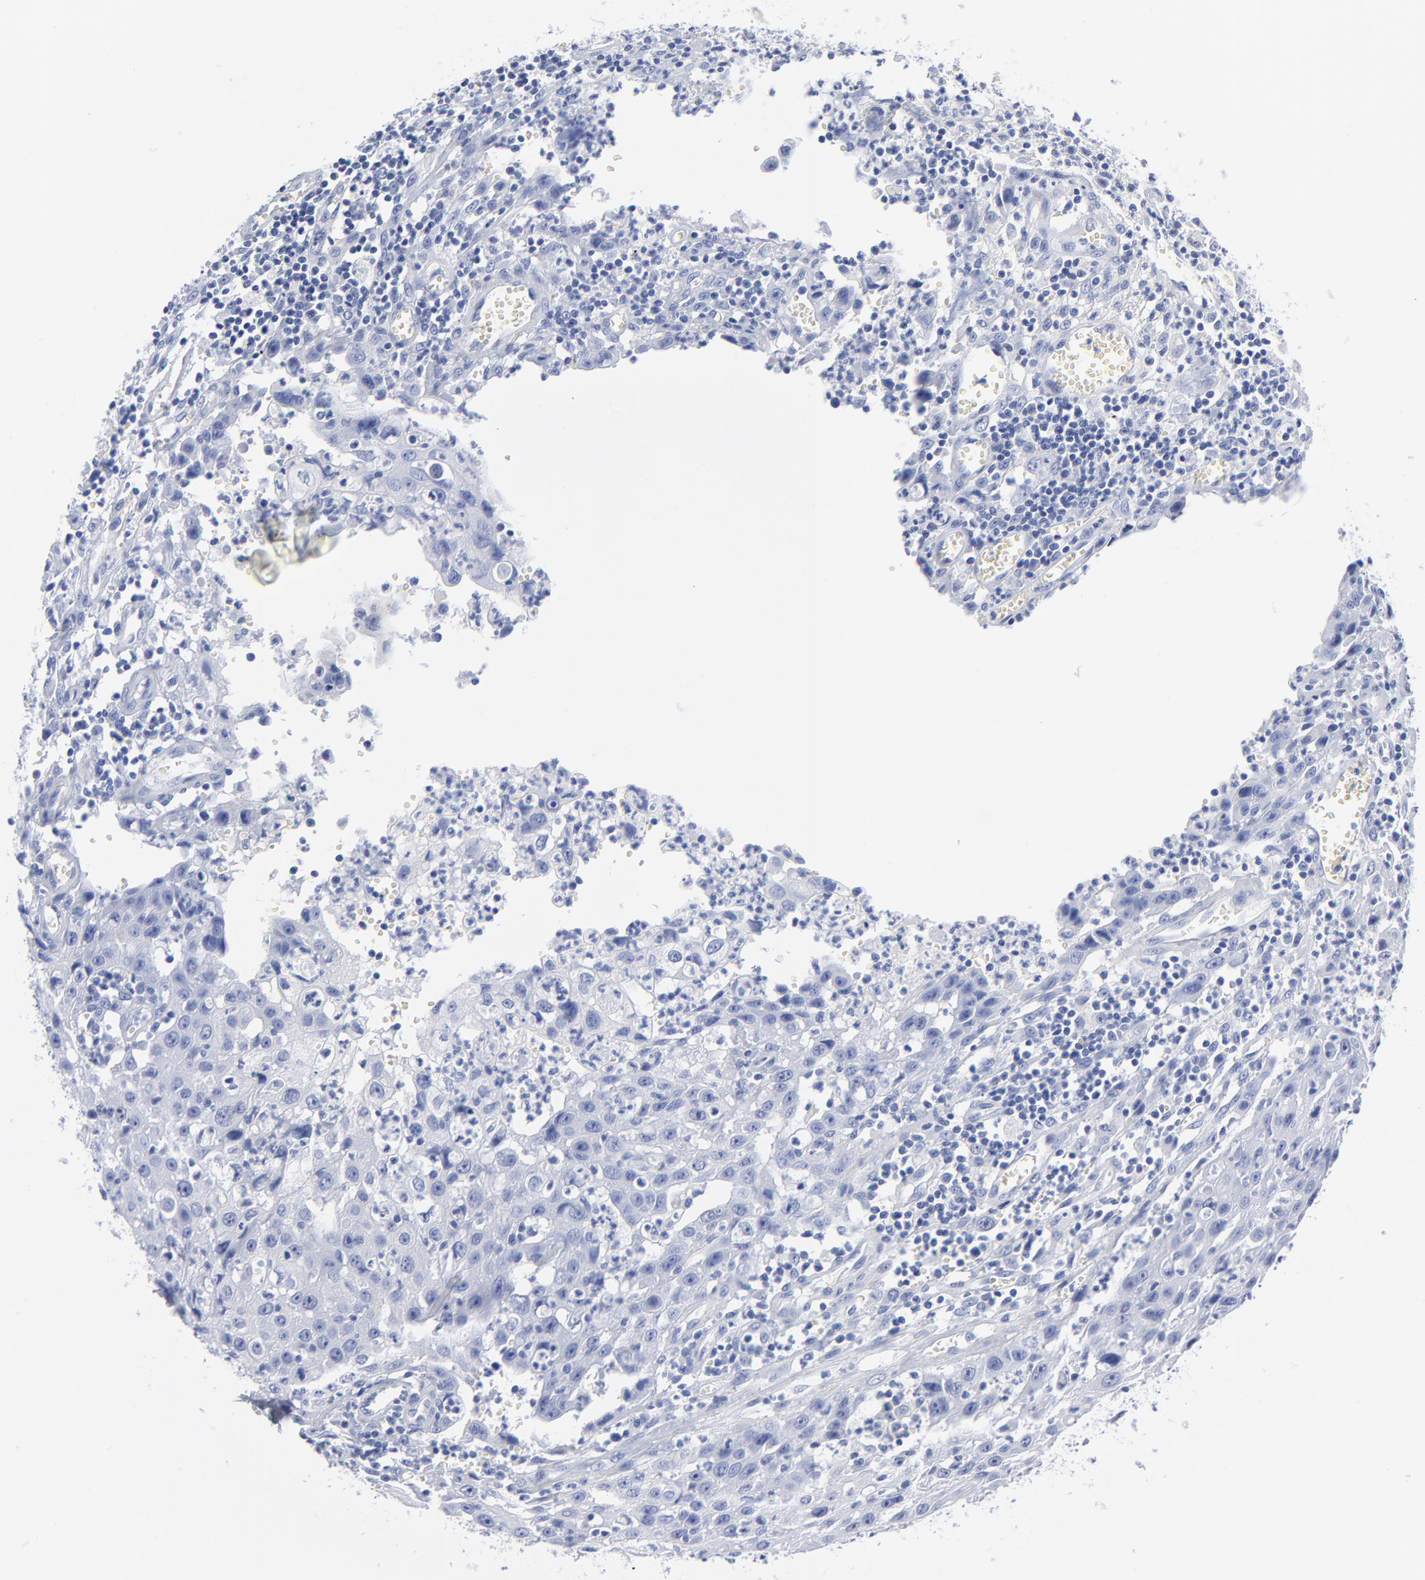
{"staining": {"intensity": "negative", "quantity": "none", "location": "none"}, "tissue": "urothelial cancer", "cell_type": "Tumor cells", "image_type": "cancer", "snomed": [{"axis": "morphology", "description": "Urothelial carcinoma, High grade"}, {"axis": "topography", "description": "Urinary bladder"}], "caption": "There is no significant positivity in tumor cells of high-grade urothelial carcinoma.", "gene": "CNTN3", "patient": {"sex": "male", "age": 66}}